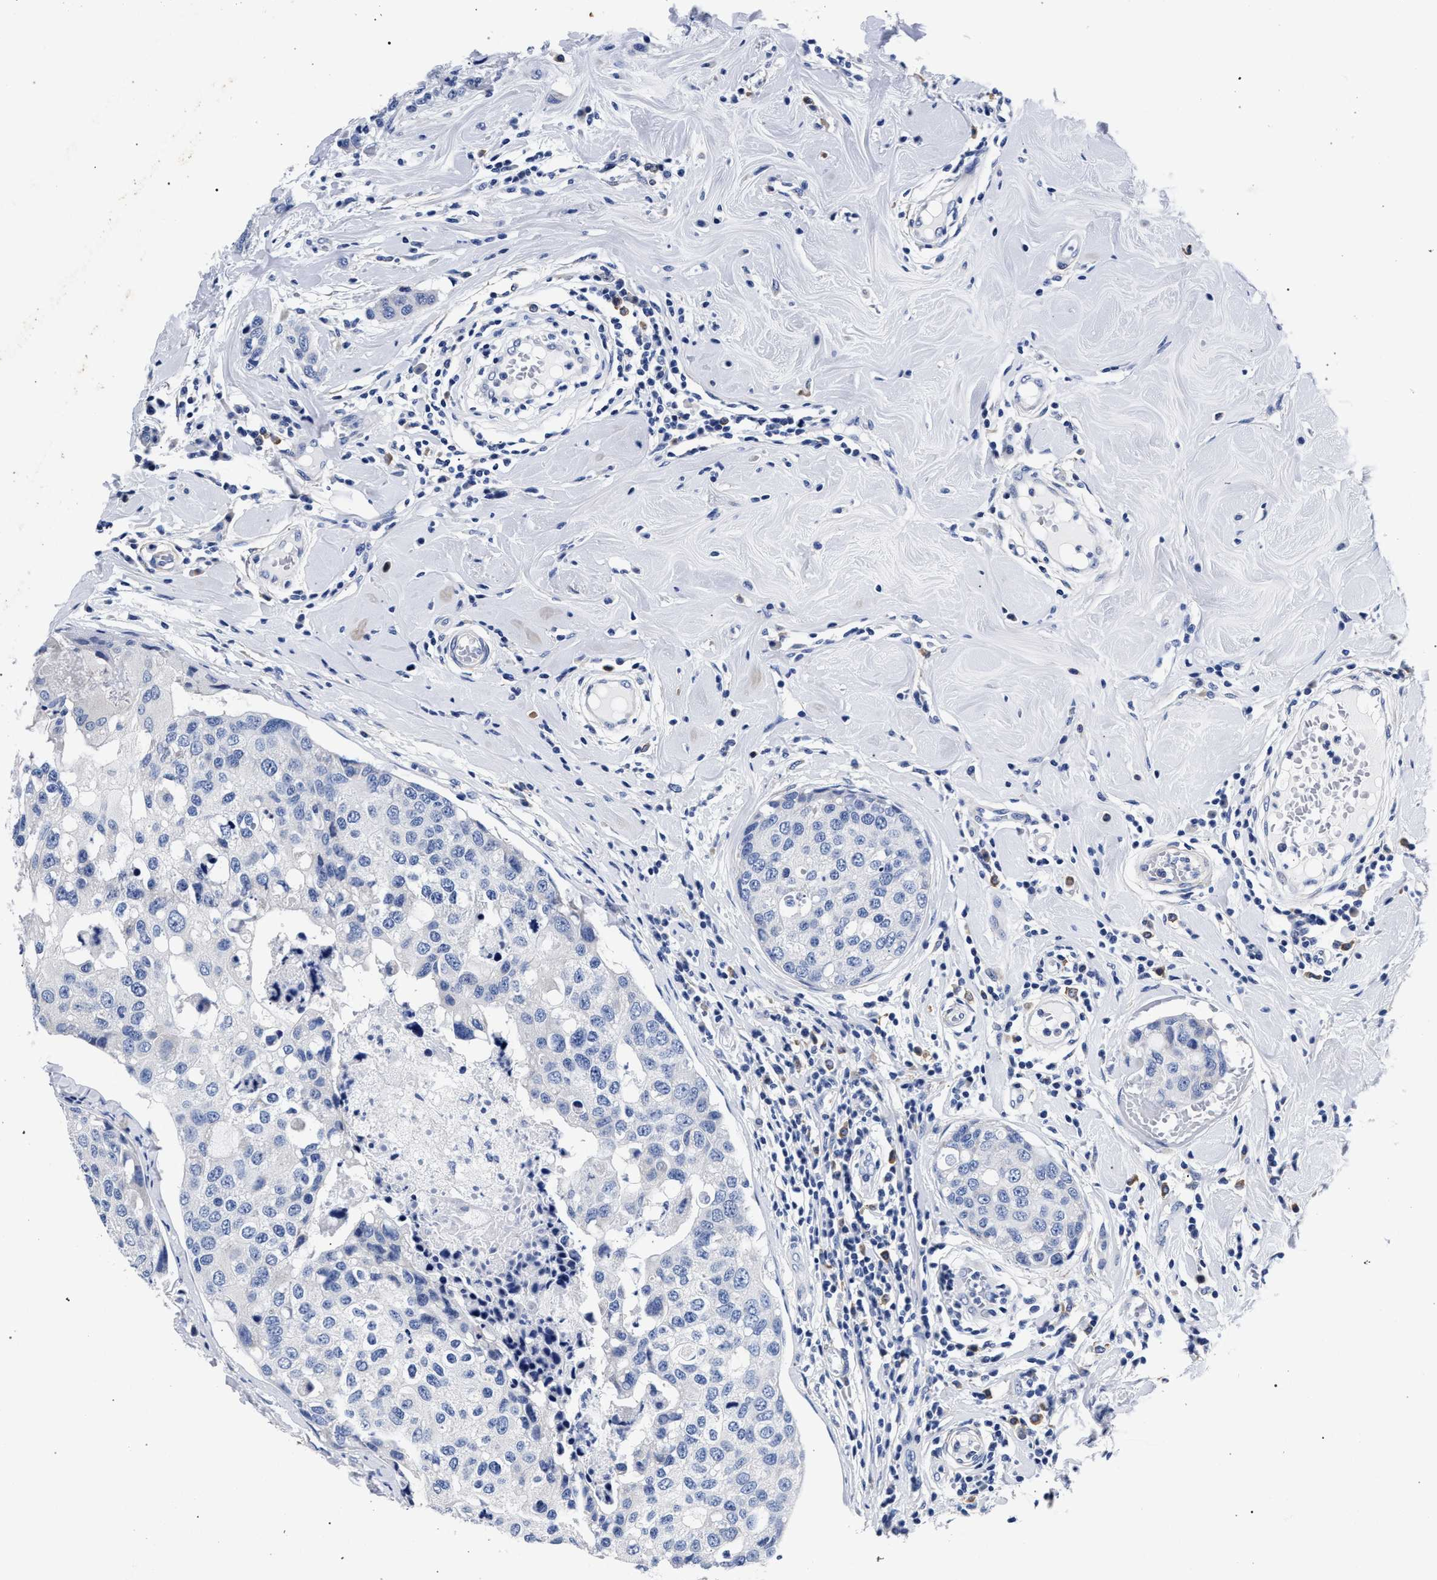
{"staining": {"intensity": "negative", "quantity": "none", "location": "none"}, "tissue": "breast cancer", "cell_type": "Tumor cells", "image_type": "cancer", "snomed": [{"axis": "morphology", "description": "Duct carcinoma"}, {"axis": "topography", "description": "Breast"}], "caption": "Breast cancer (intraductal carcinoma) was stained to show a protein in brown. There is no significant expression in tumor cells. (Immunohistochemistry, brightfield microscopy, high magnification).", "gene": "AKAP4", "patient": {"sex": "female", "age": 27}}